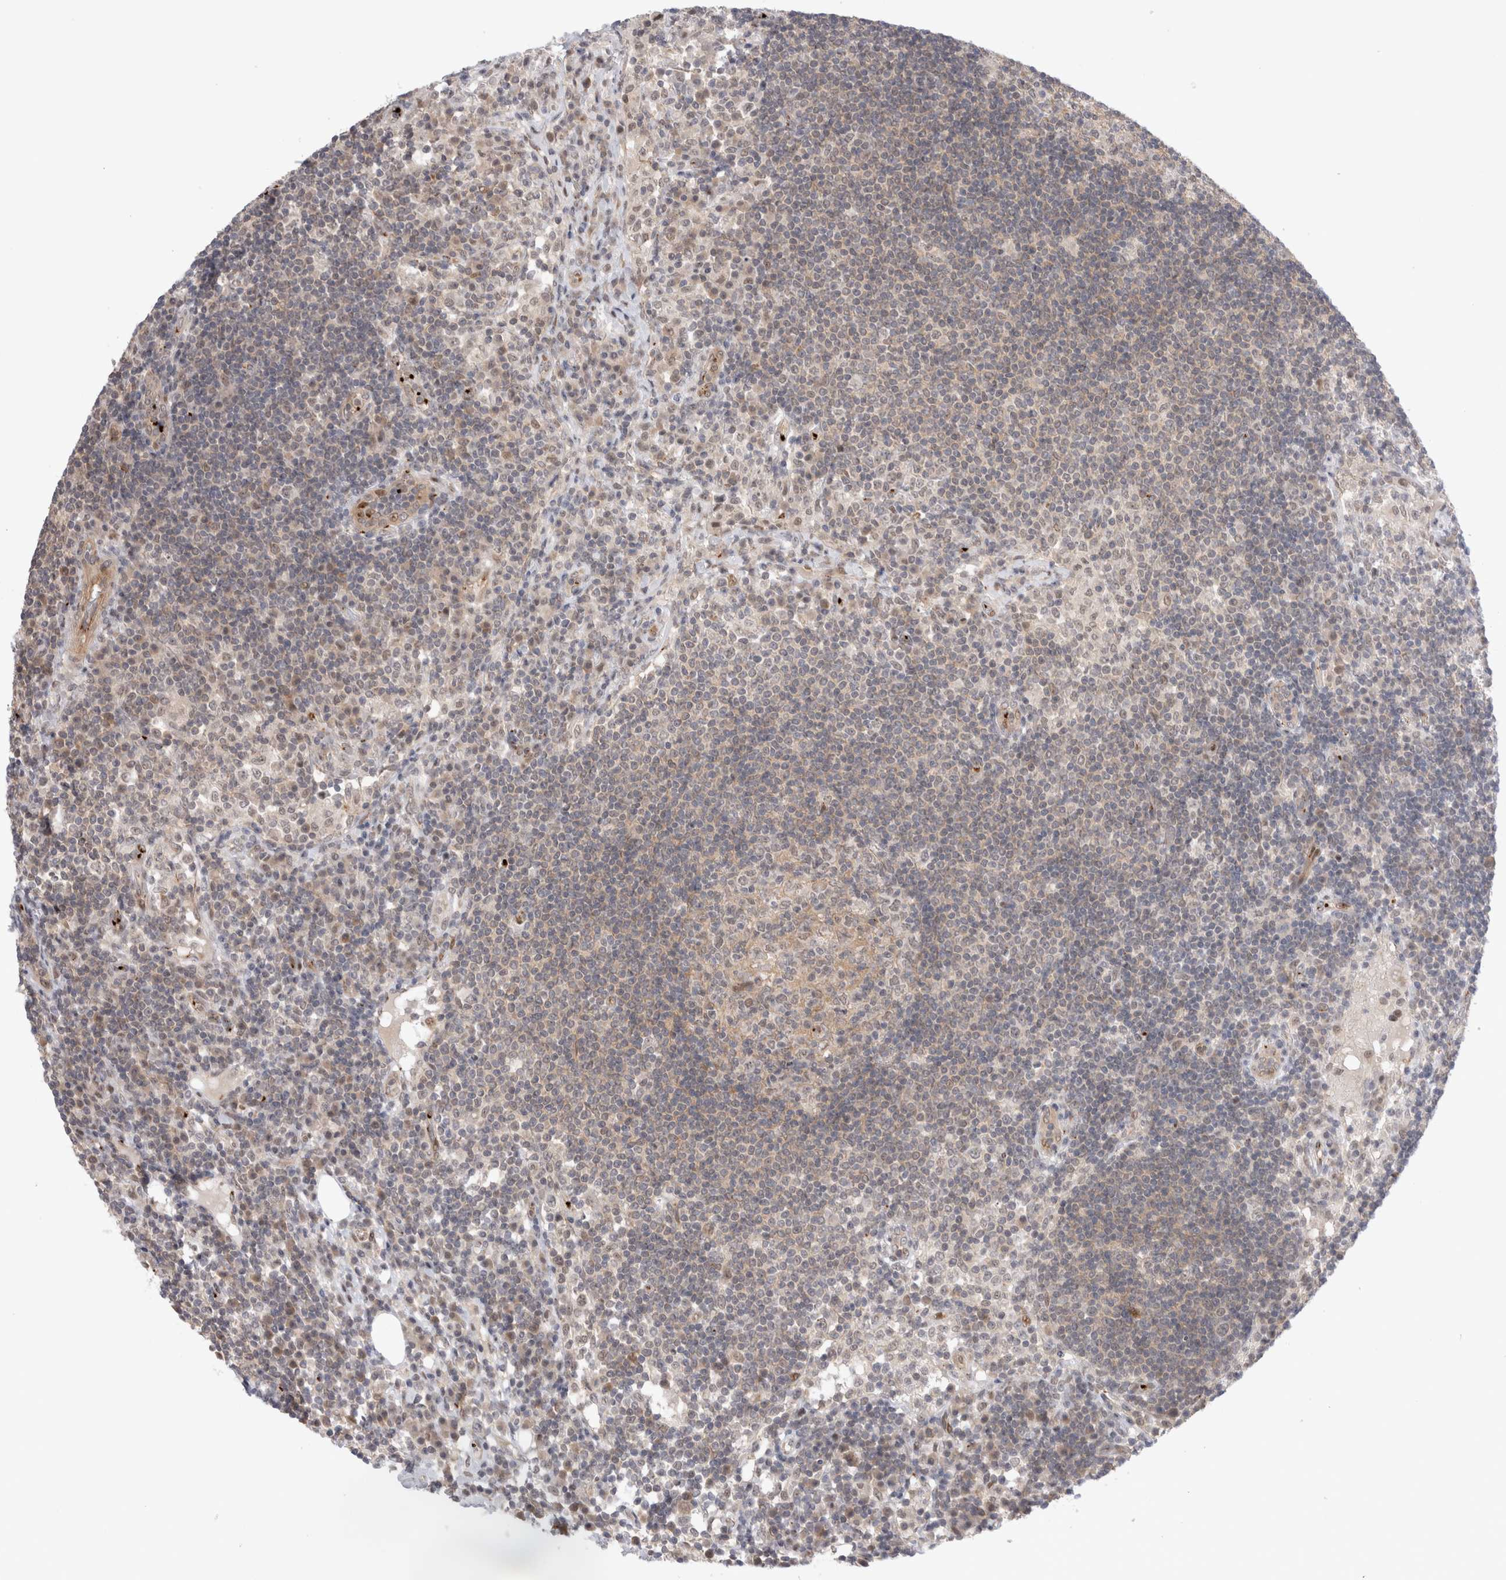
{"staining": {"intensity": "weak", "quantity": "<25%", "location": "cytoplasmic/membranous"}, "tissue": "lymph node", "cell_type": "Germinal center cells", "image_type": "normal", "snomed": [{"axis": "morphology", "description": "Normal tissue, NOS"}, {"axis": "topography", "description": "Lymph node"}], "caption": "Immunohistochemistry (IHC) histopathology image of unremarkable lymph node: human lymph node stained with DAB (3,3'-diaminobenzidine) shows no significant protein staining in germinal center cells.", "gene": "VPS28", "patient": {"sex": "female", "age": 53}}